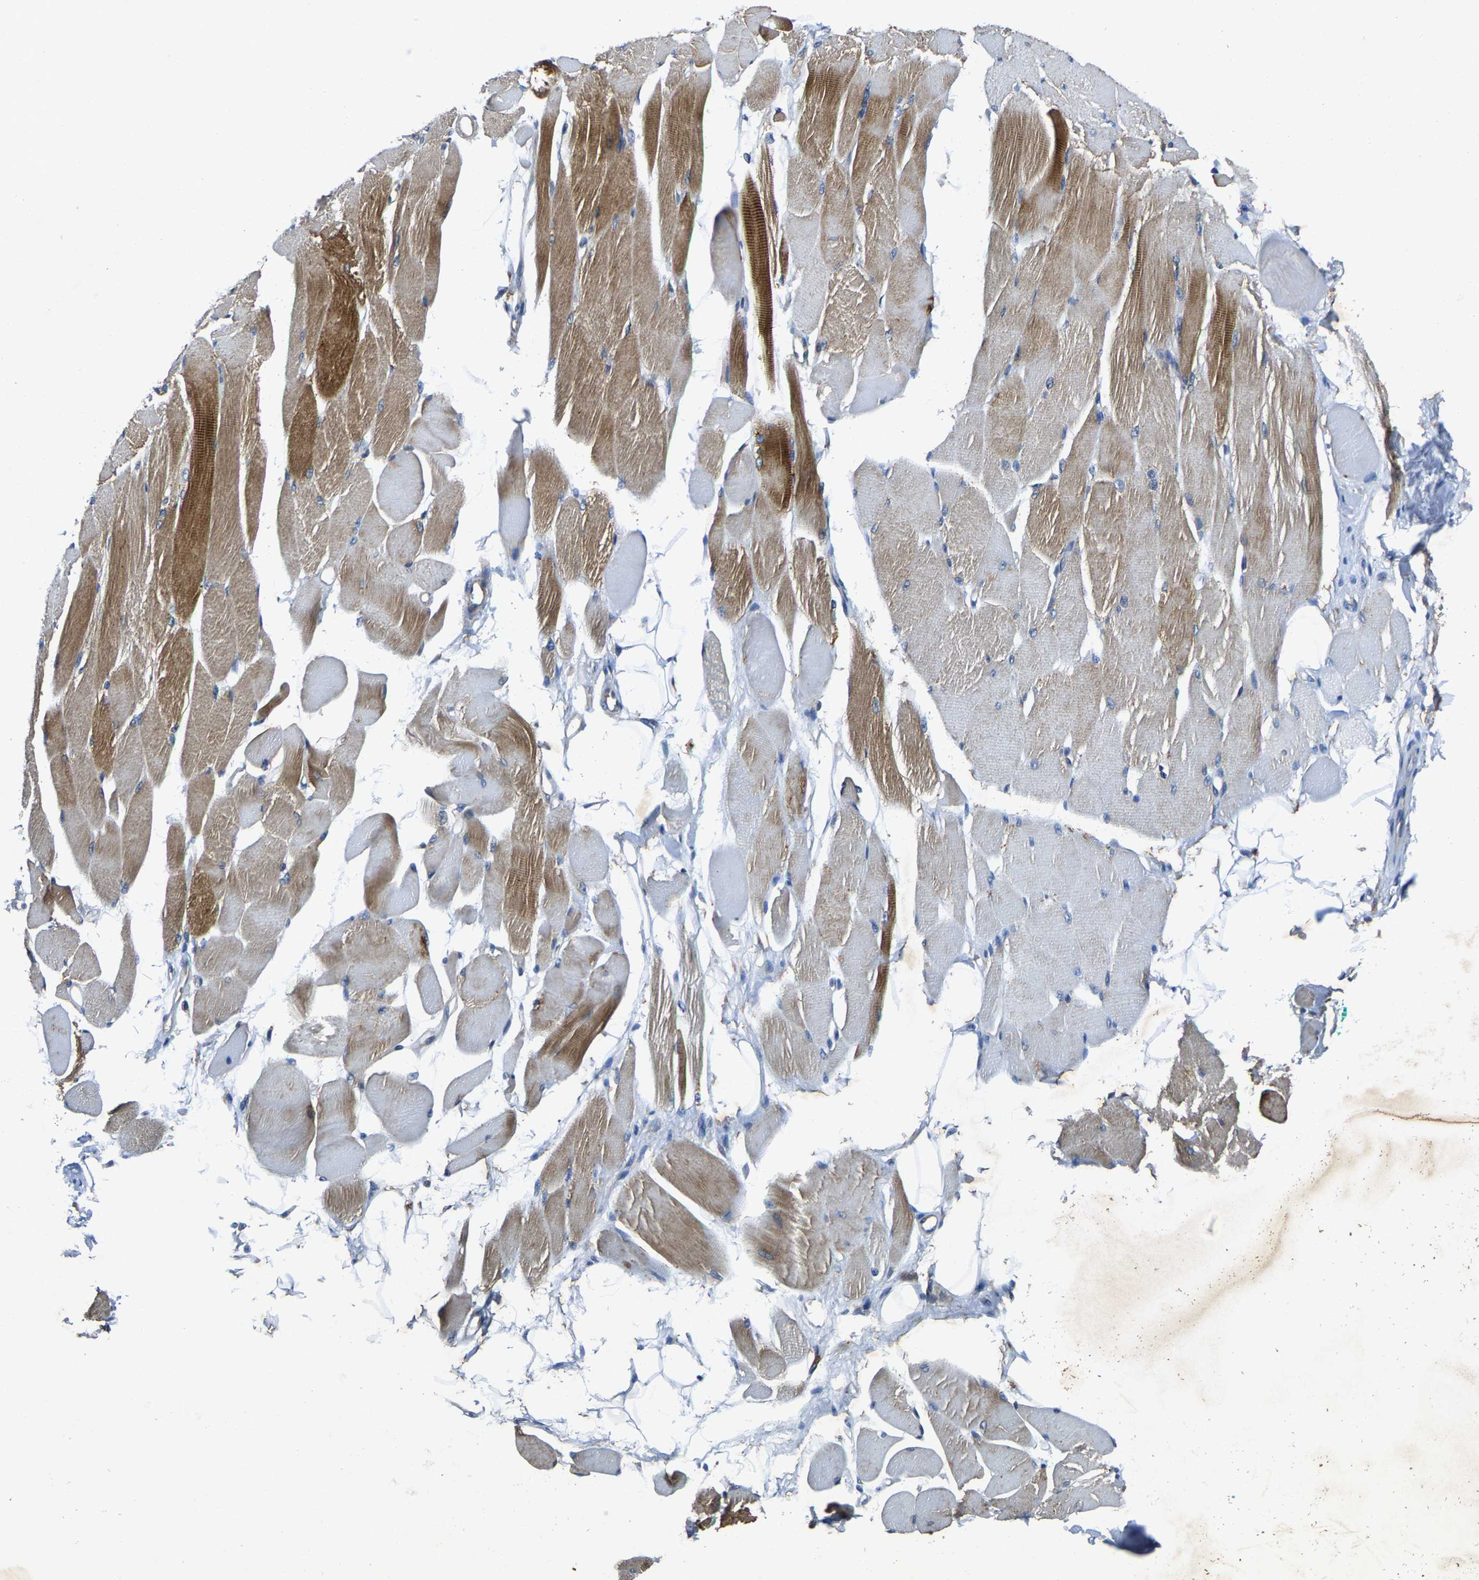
{"staining": {"intensity": "strong", "quantity": "25%-75%", "location": "cytoplasmic/membranous"}, "tissue": "skeletal muscle", "cell_type": "Myocytes", "image_type": "normal", "snomed": [{"axis": "morphology", "description": "Normal tissue, NOS"}, {"axis": "topography", "description": "Skeletal muscle"}, {"axis": "topography", "description": "Peripheral nerve tissue"}], "caption": "An image of human skeletal muscle stained for a protein shows strong cytoplasmic/membranous brown staining in myocytes. (brown staining indicates protein expression, while blue staining denotes nuclei).", "gene": "AGBL3", "patient": {"sex": "female", "age": 84}}